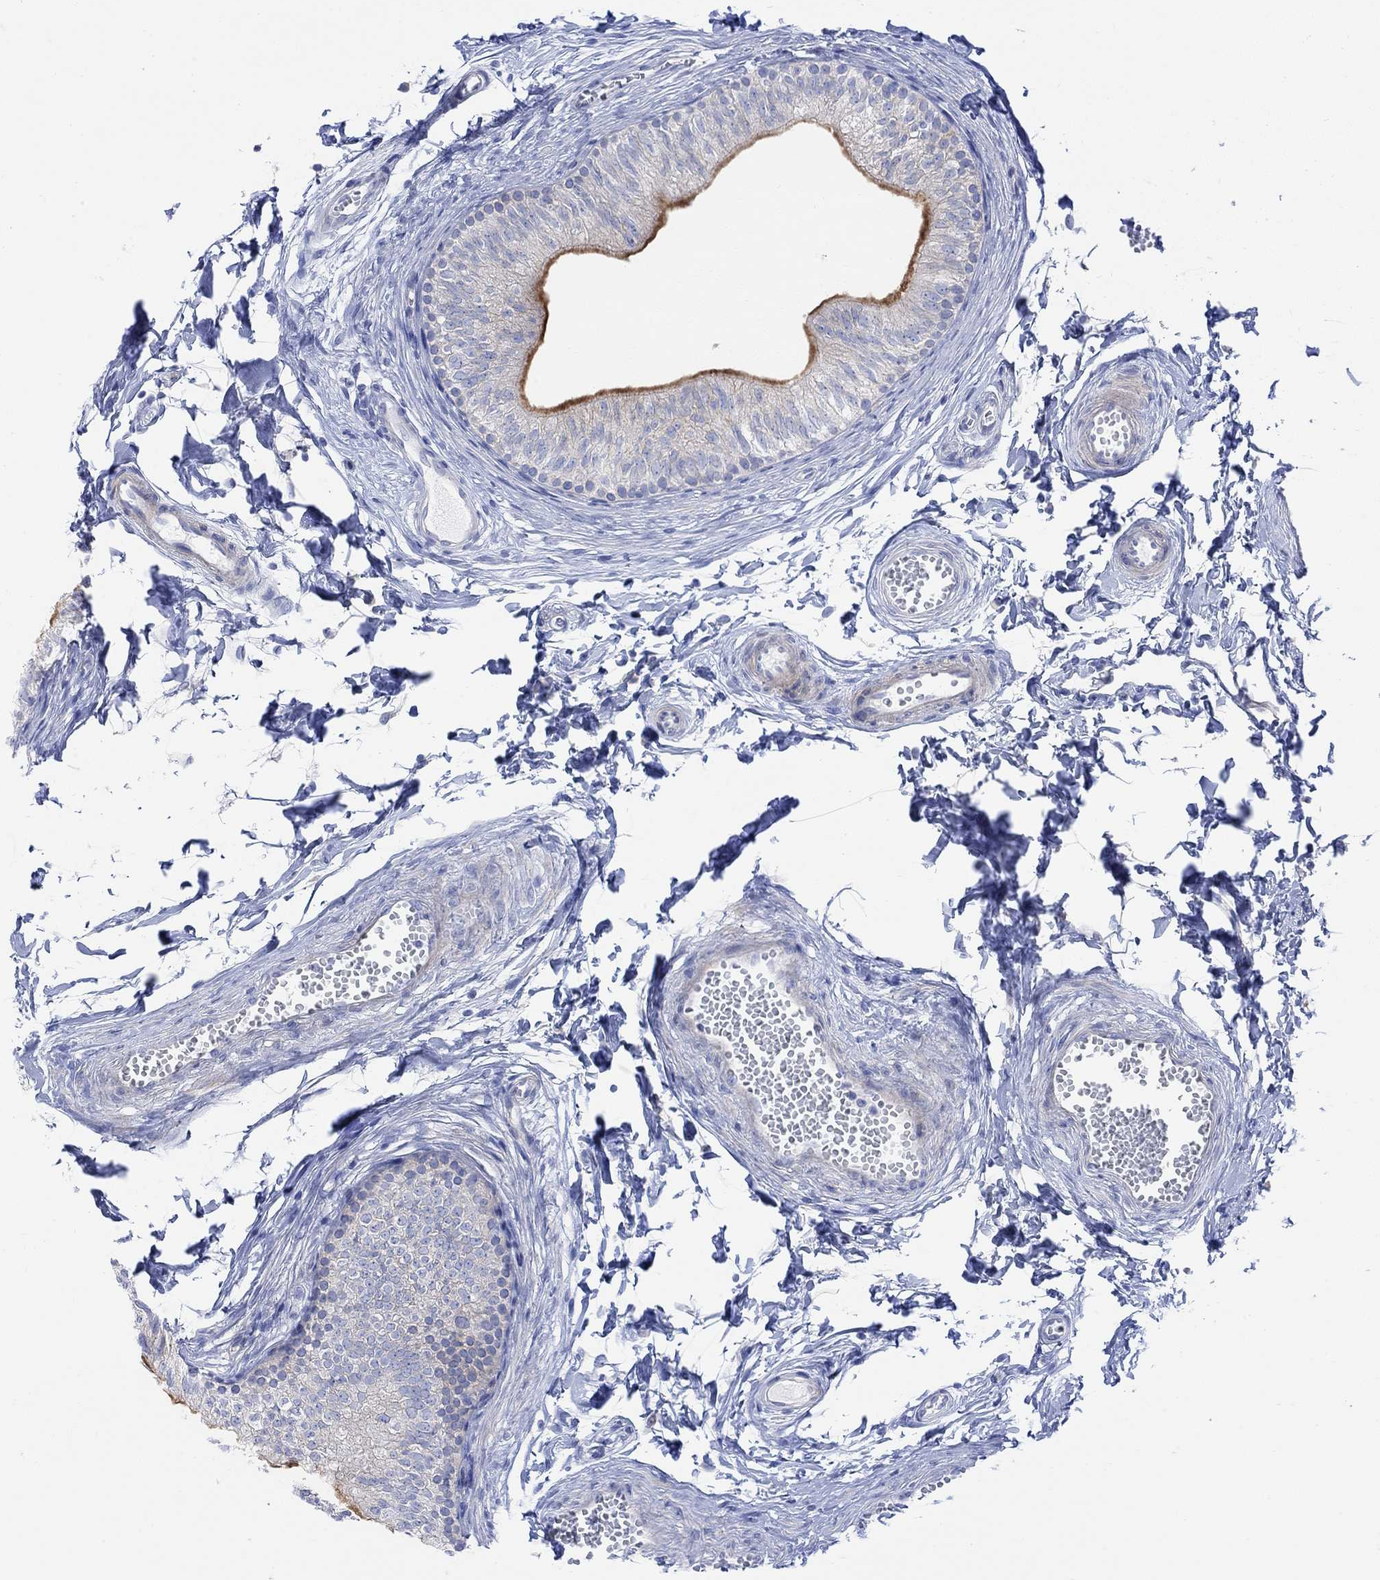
{"staining": {"intensity": "strong", "quantity": "25%-75%", "location": "cytoplasmic/membranous"}, "tissue": "epididymis", "cell_type": "Glandular cells", "image_type": "normal", "snomed": [{"axis": "morphology", "description": "Normal tissue, NOS"}, {"axis": "topography", "description": "Epididymis"}], "caption": "Approximately 25%-75% of glandular cells in benign epididymis demonstrate strong cytoplasmic/membranous protein staining as visualized by brown immunohistochemical staining.", "gene": "TLDC2", "patient": {"sex": "male", "age": 22}}